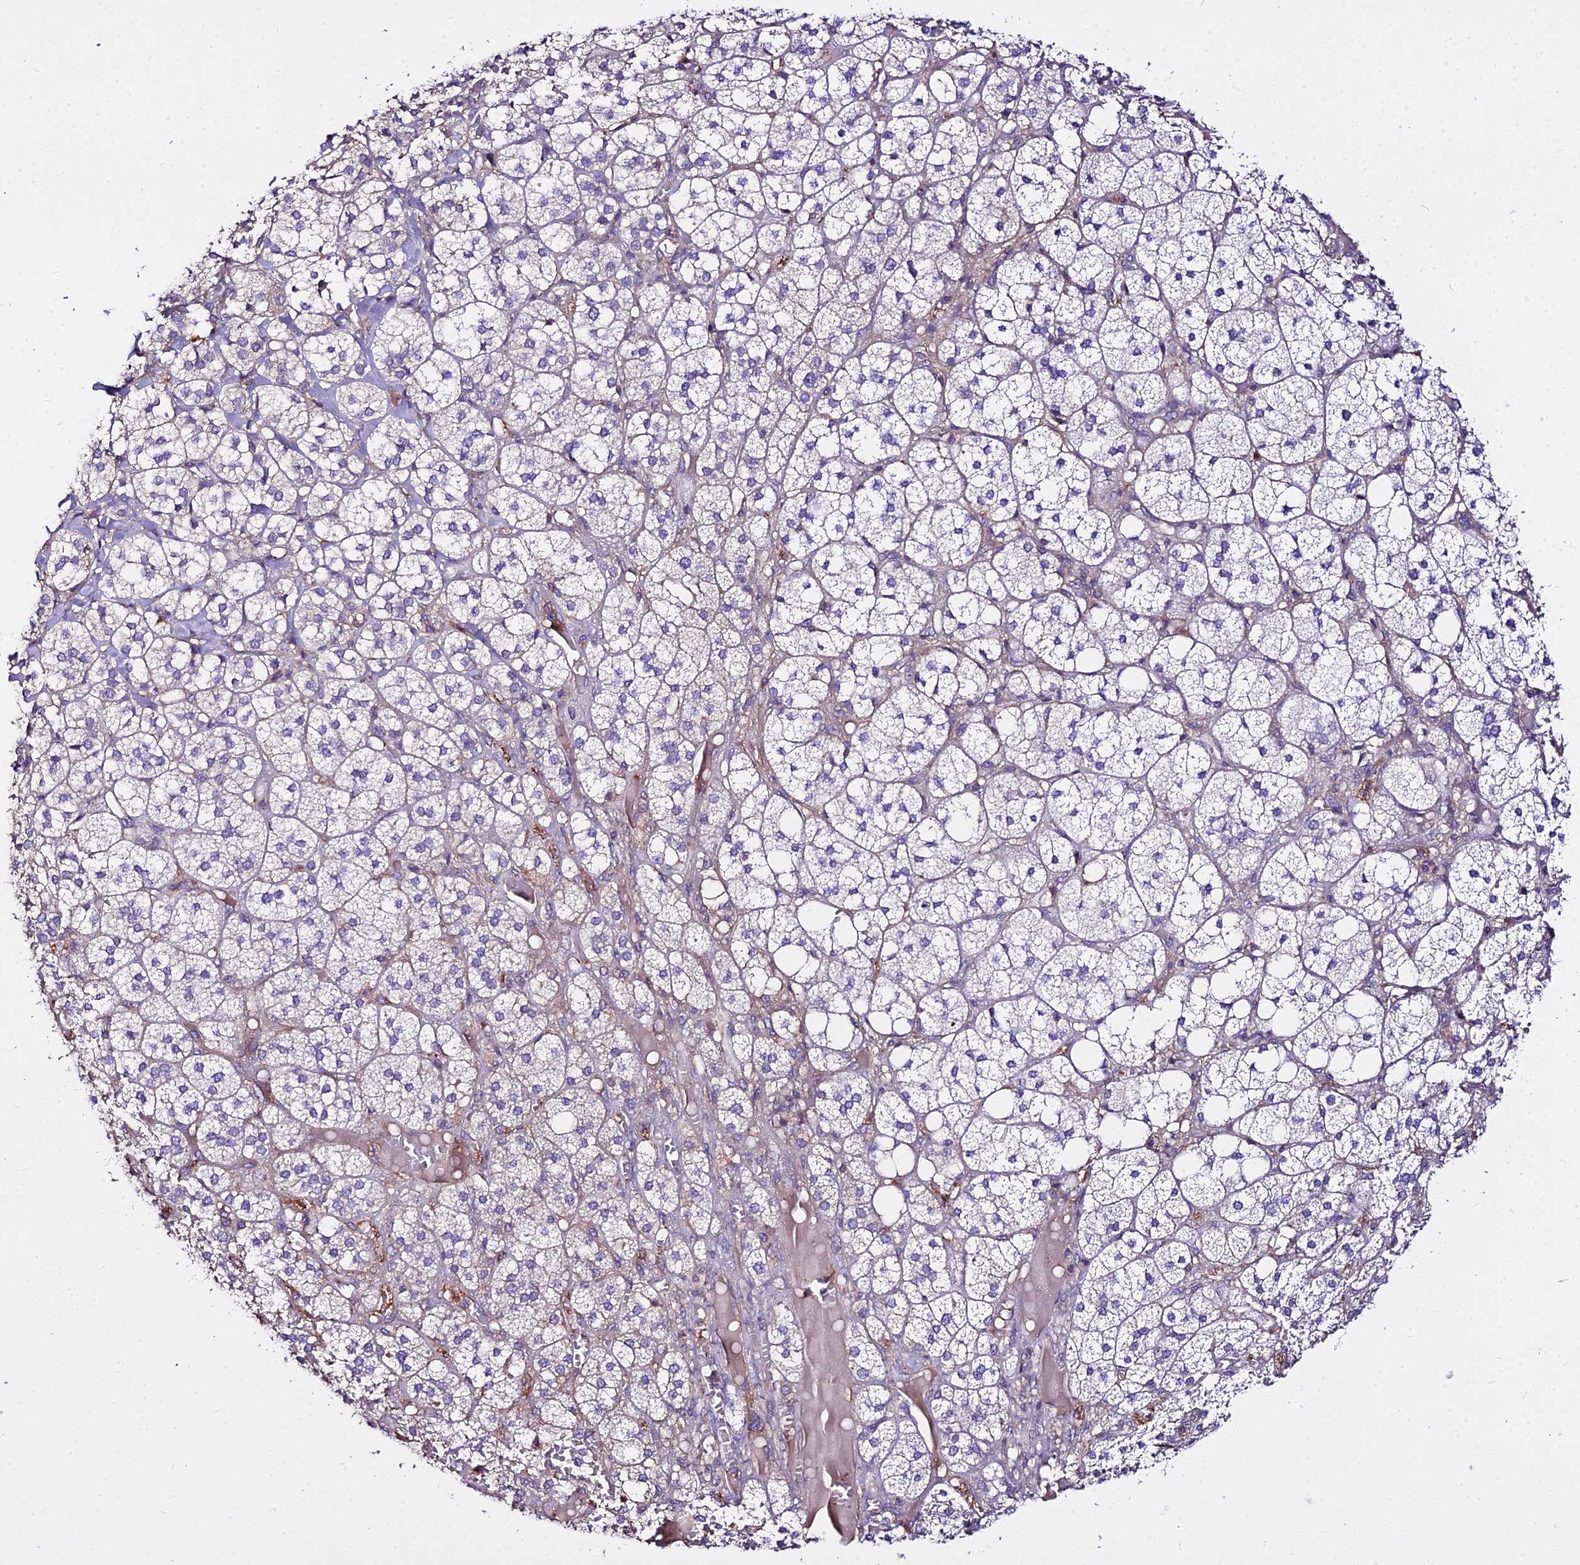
{"staining": {"intensity": "negative", "quantity": "none", "location": "none"}, "tissue": "adrenal gland", "cell_type": "Glandular cells", "image_type": "normal", "snomed": [{"axis": "morphology", "description": "Normal tissue, NOS"}, {"axis": "topography", "description": "Adrenal gland"}], "caption": "Adrenal gland stained for a protein using immunohistochemistry (IHC) exhibits no positivity glandular cells.", "gene": "GLYAT", "patient": {"sex": "female", "age": 61}}